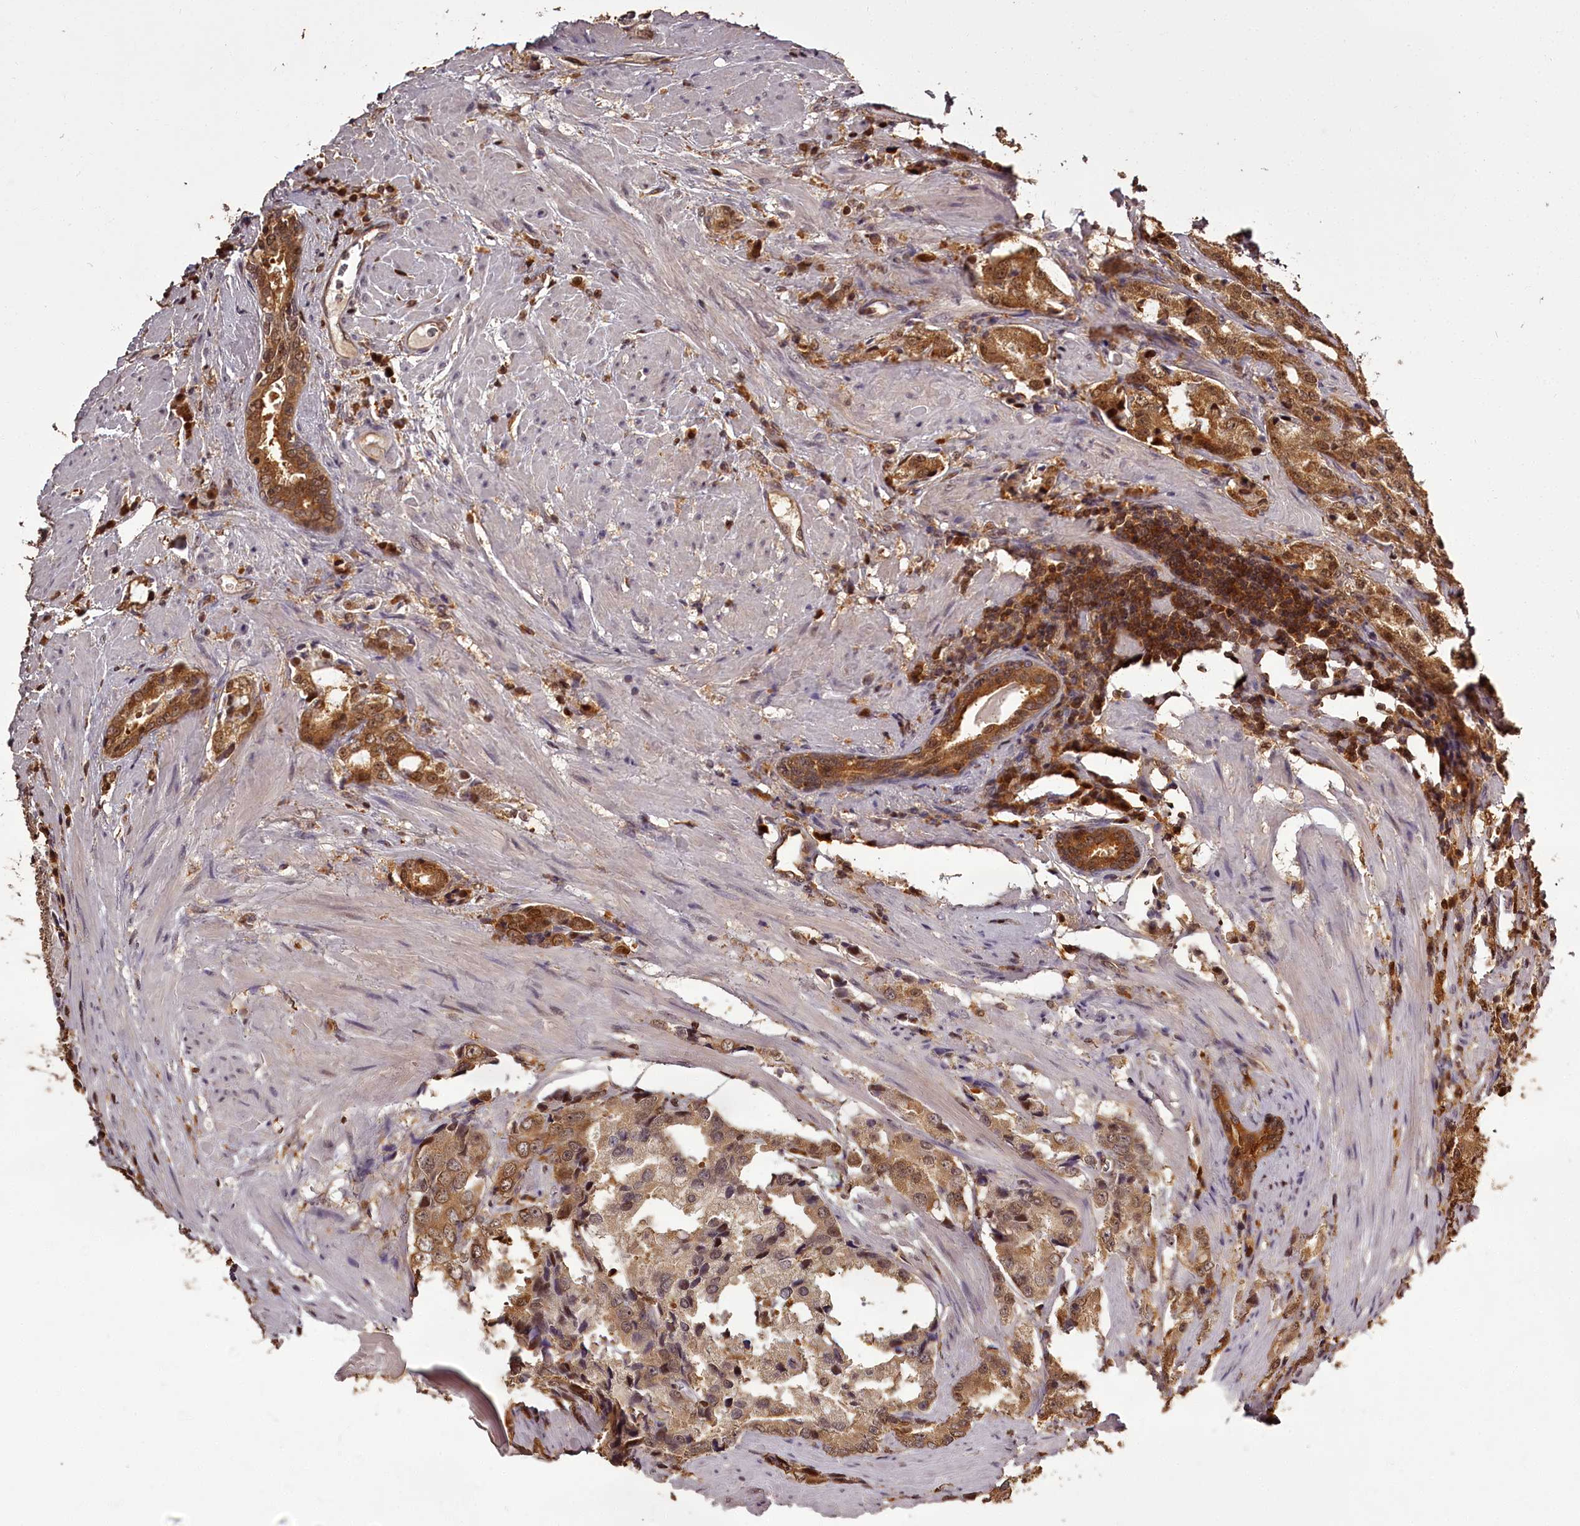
{"staining": {"intensity": "moderate", "quantity": ">75%", "location": "cytoplasmic/membranous,nuclear"}, "tissue": "prostate cancer", "cell_type": "Tumor cells", "image_type": "cancer", "snomed": [{"axis": "morphology", "description": "Adenocarcinoma, High grade"}, {"axis": "topography", "description": "Prostate"}], "caption": "Prostate cancer (high-grade adenocarcinoma) was stained to show a protein in brown. There is medium levels of moderate cytoplasmic/membranous and nuclear expression in about >75% of tumor cells.", "gene": "NPRL2", "patient": {"sex": "male", "age": 66}}